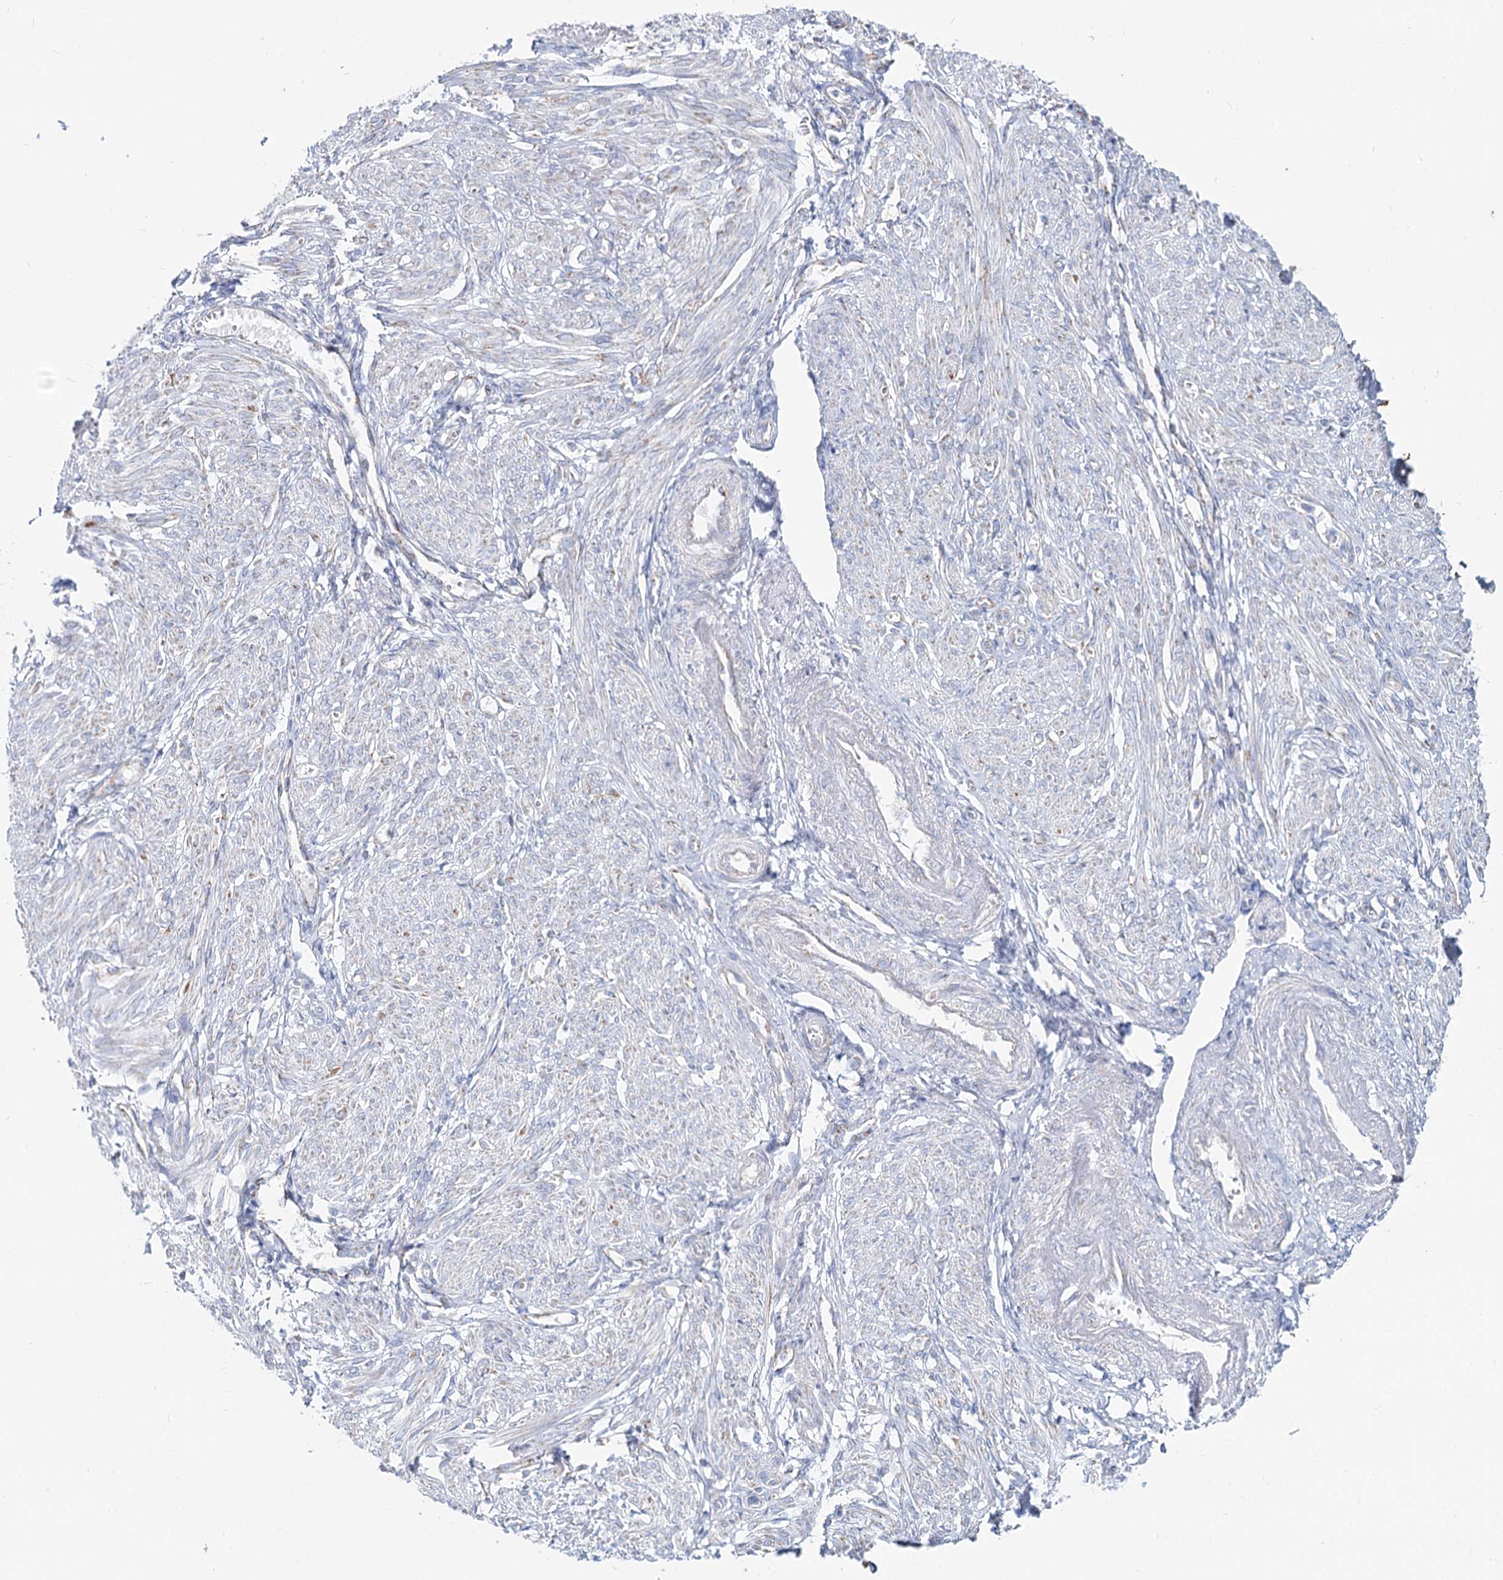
{"staining": {"intensity": "negative", "quantity": "none", "location": "none"}, "tissue": "smooth muscle", "cell_type": "Smooth muscle cells", "image_type": "normal", "snomed": [{"axis": "morphology", "description": "Normal tissue, NOS"}, {"axis": "topography", "description": "Smooth muscle"}], "caption": "IHC image of unremarkable smooth muscle stained for a protein (brown), which demonstrates no staining in smooth muscle cells. The staining was performed using DAB to visualize the protein expression in brown, while the nuclei were stained in blue with hematoxylin (Magnification: 20x).", "gene": "MCCC2", "patient": {"sex": "female", "age": 39}}